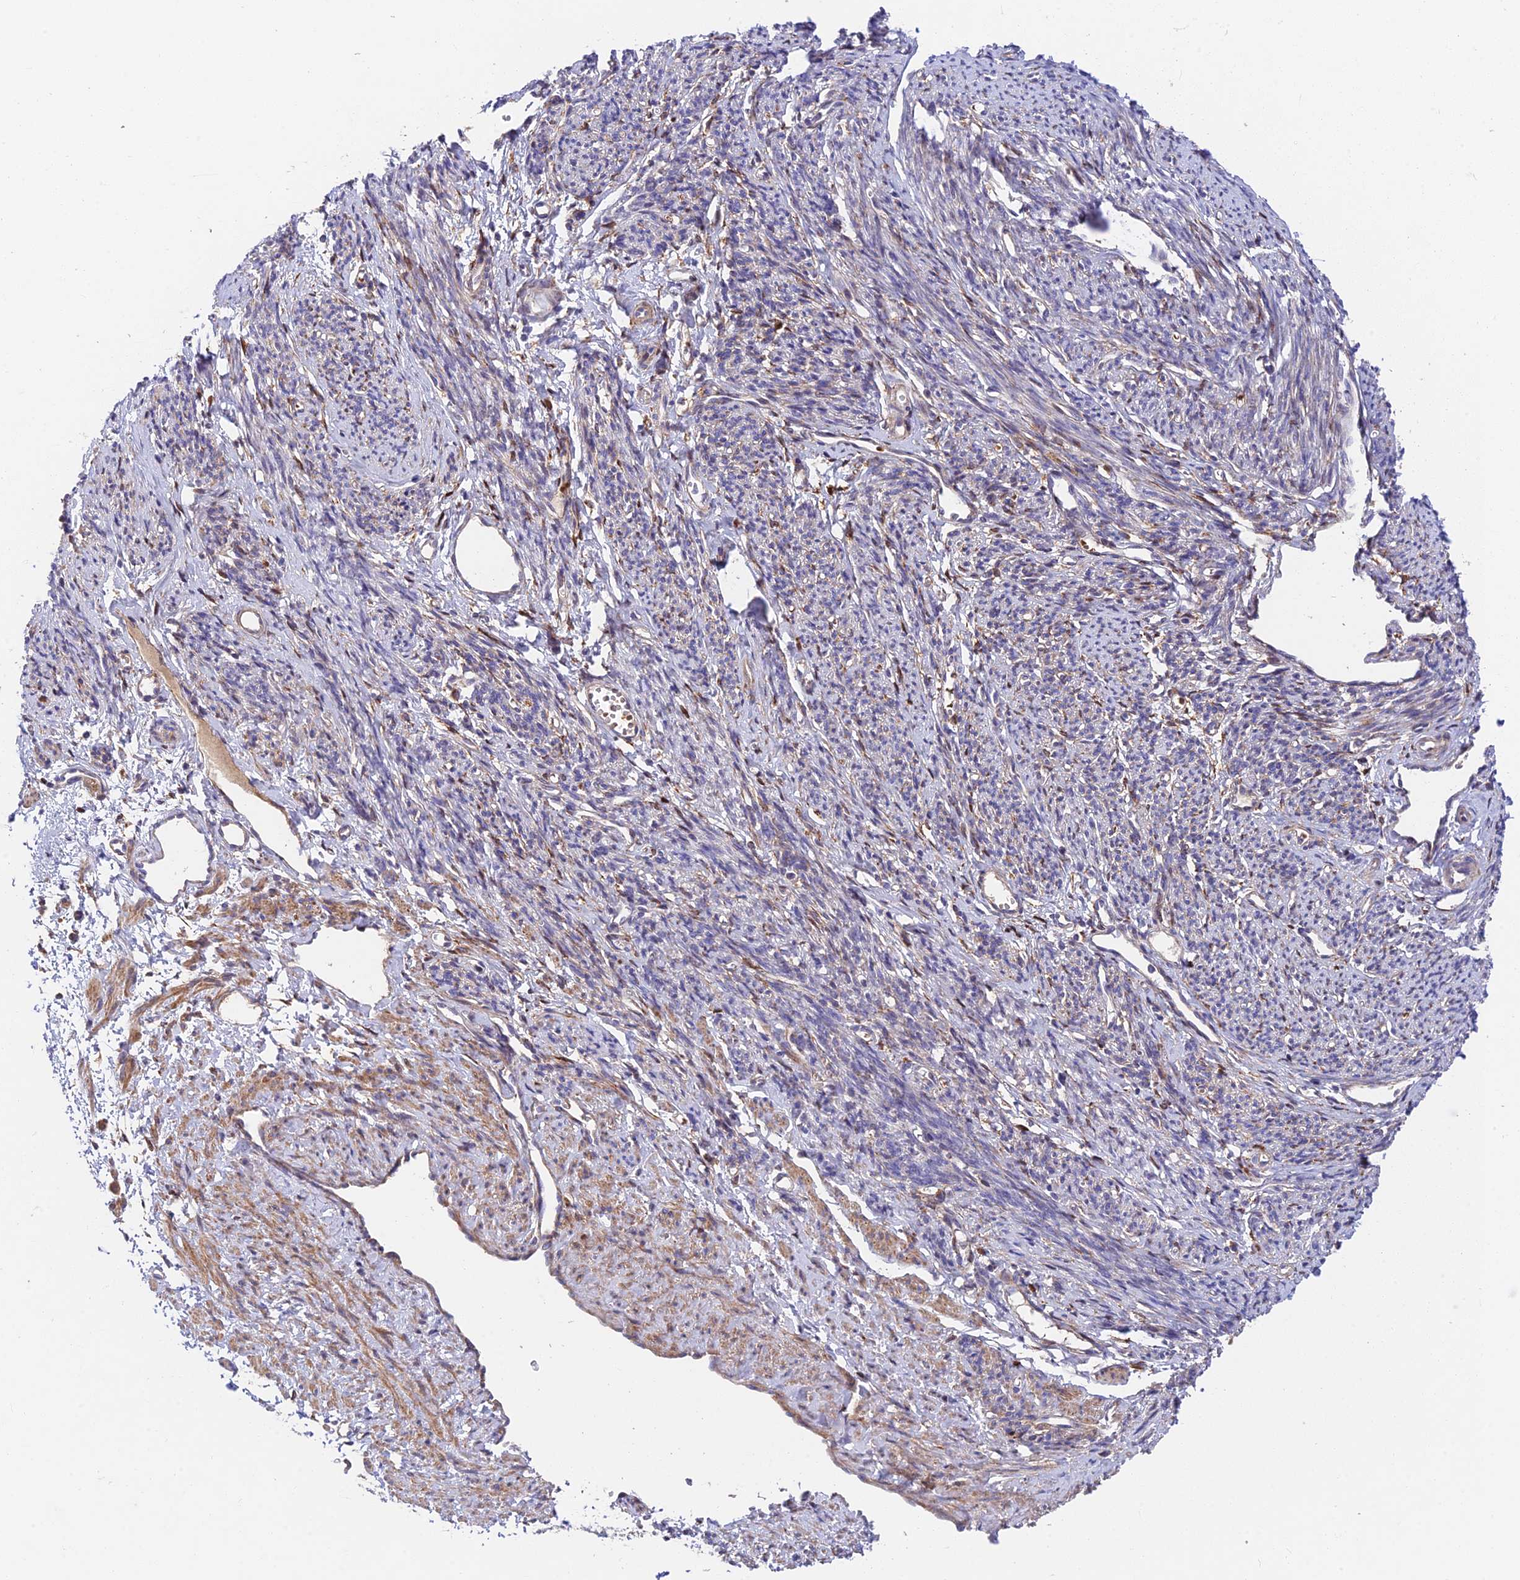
{"staining": {"intensity": "moderate", "quantity": "<25%", "location": "cytoplasmic/membranous"}, "tissue": "smooth muscle", "cell_type": "Smooth muscle cells", "image_type": "normal", "snomed": [{"axis": "morphology", "description": "Normal tissue, NOS"}, {"axis": "topography", "description": "Smooth muscle"}, {"axis": "topography", "description": "Uterus"}], "caption": "The histopathology image reveals immunohistochemical staining of normal smooth muscle. There is moderate cytoplasmic/membranous staining is present in approximately <25% of smooth muscle cells. (Brightfield microscopy of DAB IHC at high magnification).", "gene": "FUOM", "patient": {"sex": "female", "age": 59}}